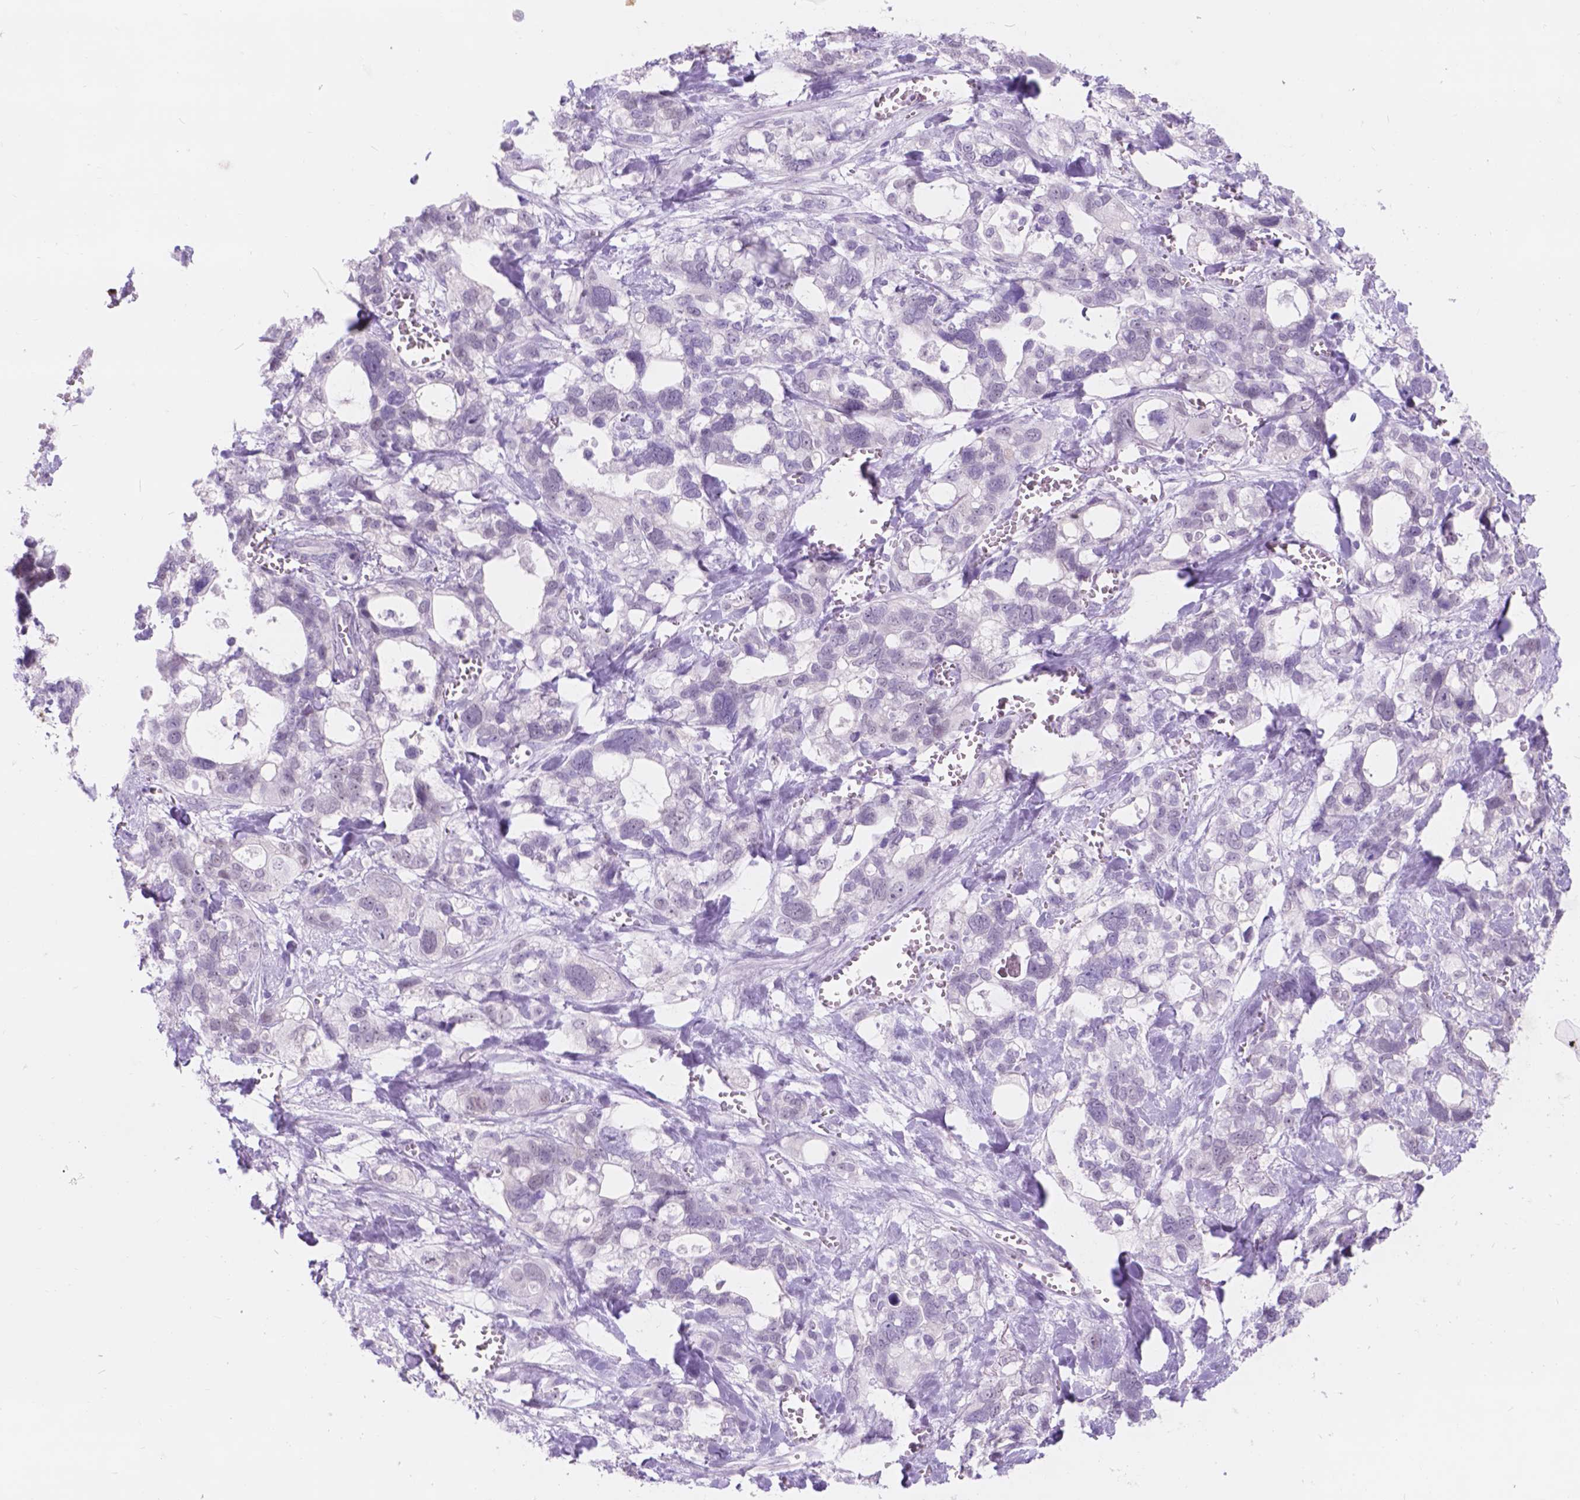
{"staining": {"intensity": "negative", "quantity": "none", "location": "none"}, "tissue": "stomach cancer", "cell_type": "Tumor cells", "image_type": "cancer", "snomed": [{"axis": "morphology", "description": "Adenocarcinoma, NOS"}, {"axis": "topography", "description": "Stomach, upper"}], "caption": "Protein analysis of stomach cancer (adenocarcinoma) reveals no significant staining in tumor cells.", "gene": "DCC", "patient": {"sex": "female", "age": 81}}